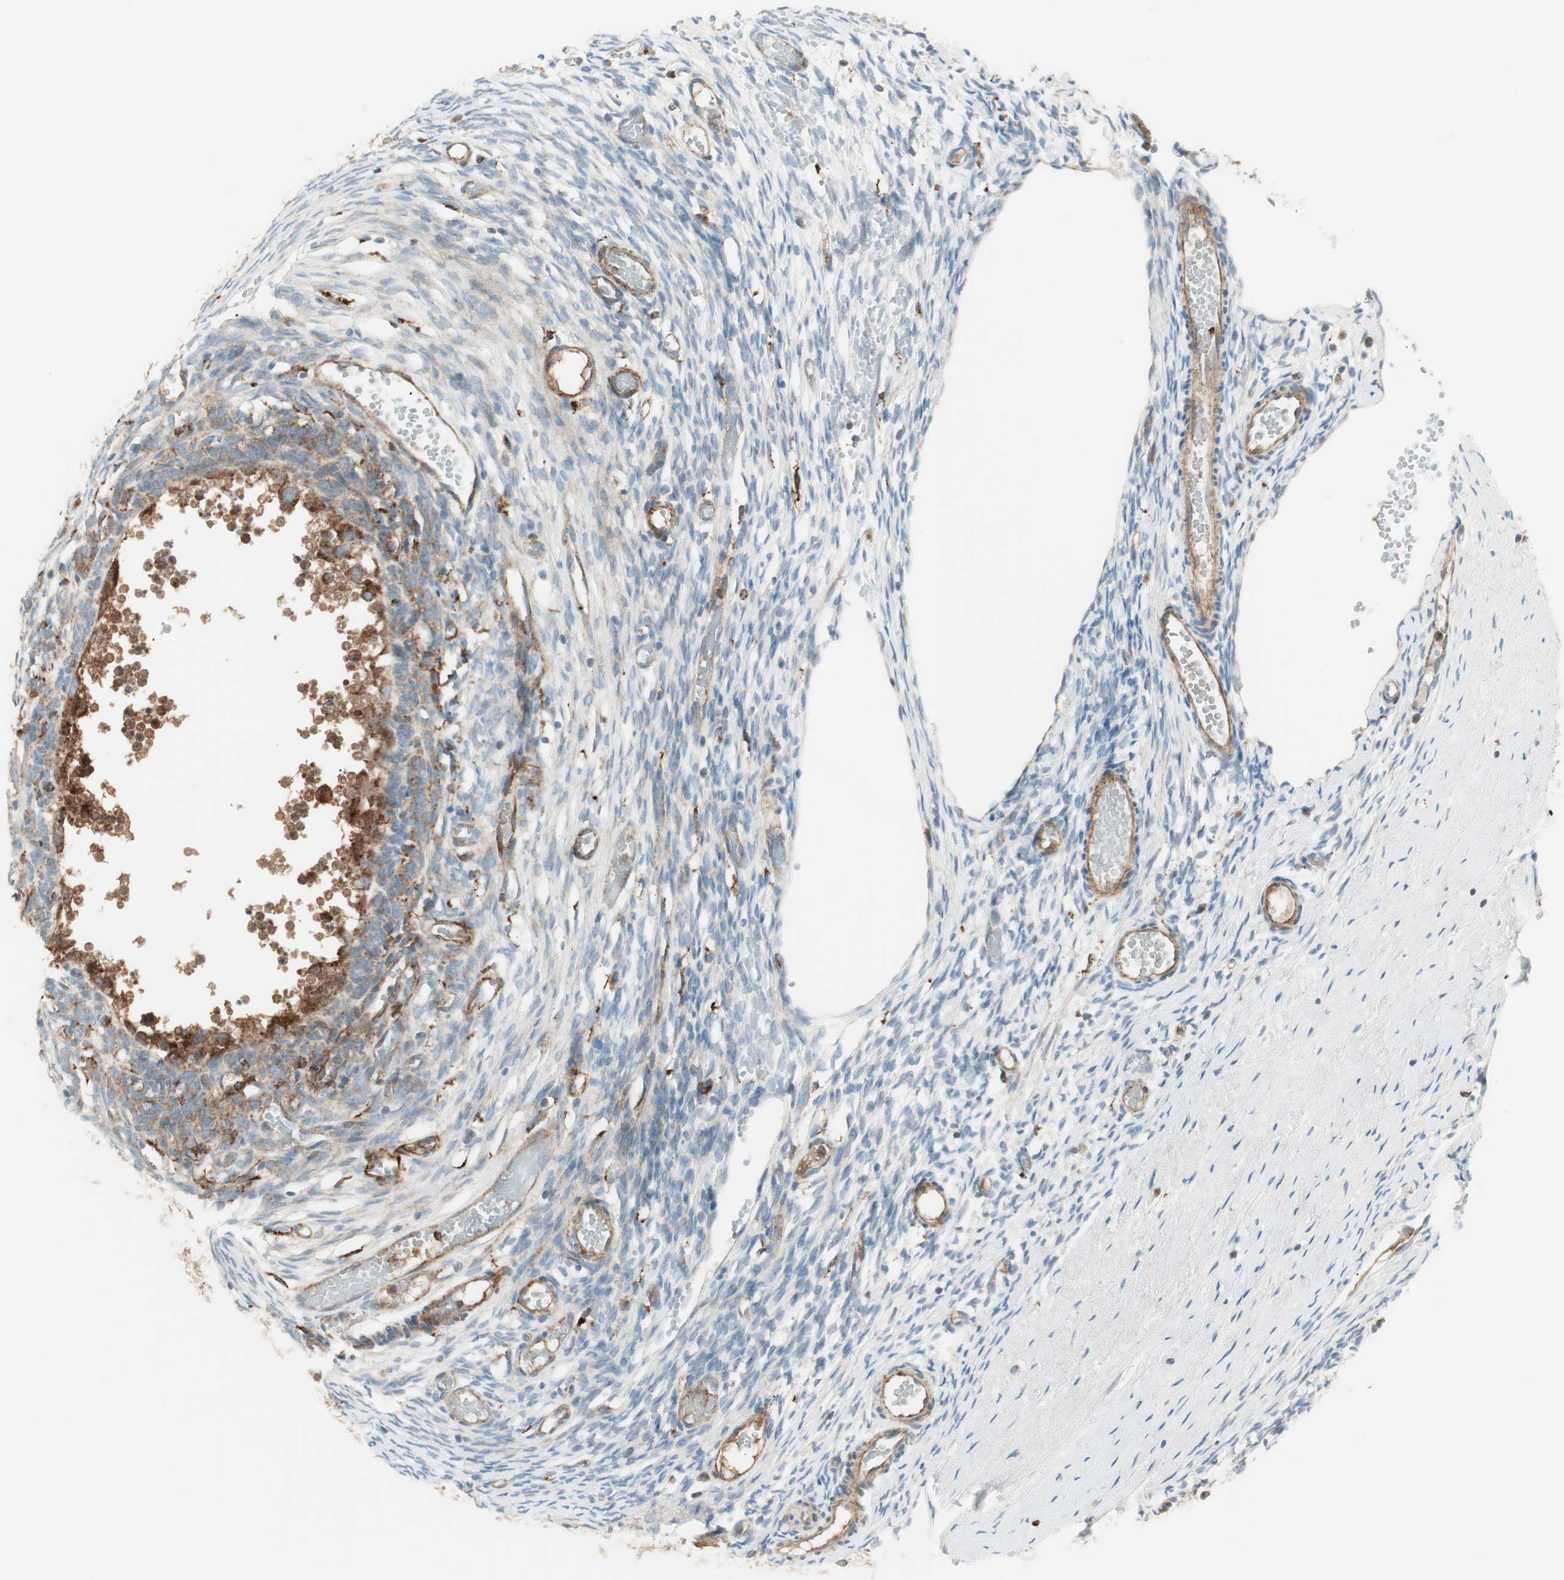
{"staining": {"intensity": "negative", "quantity": "none", "location": "none"}, "tissue": "ovary", "cell_type": "Ovarian stroma cells", "image_type": "normal", "snomed": [{"axis": "morphology", "description": "Normal tissue, NOS"}, {"axis": "topography", "description": "Ovary"}], "caption": "Ovary stained for a protein using immunohistochemistry (IHC) shows no staining ovarian stroma cells.", "gene": "ATP6V1G1", "patient": {"sex": "female", "age": 35}}